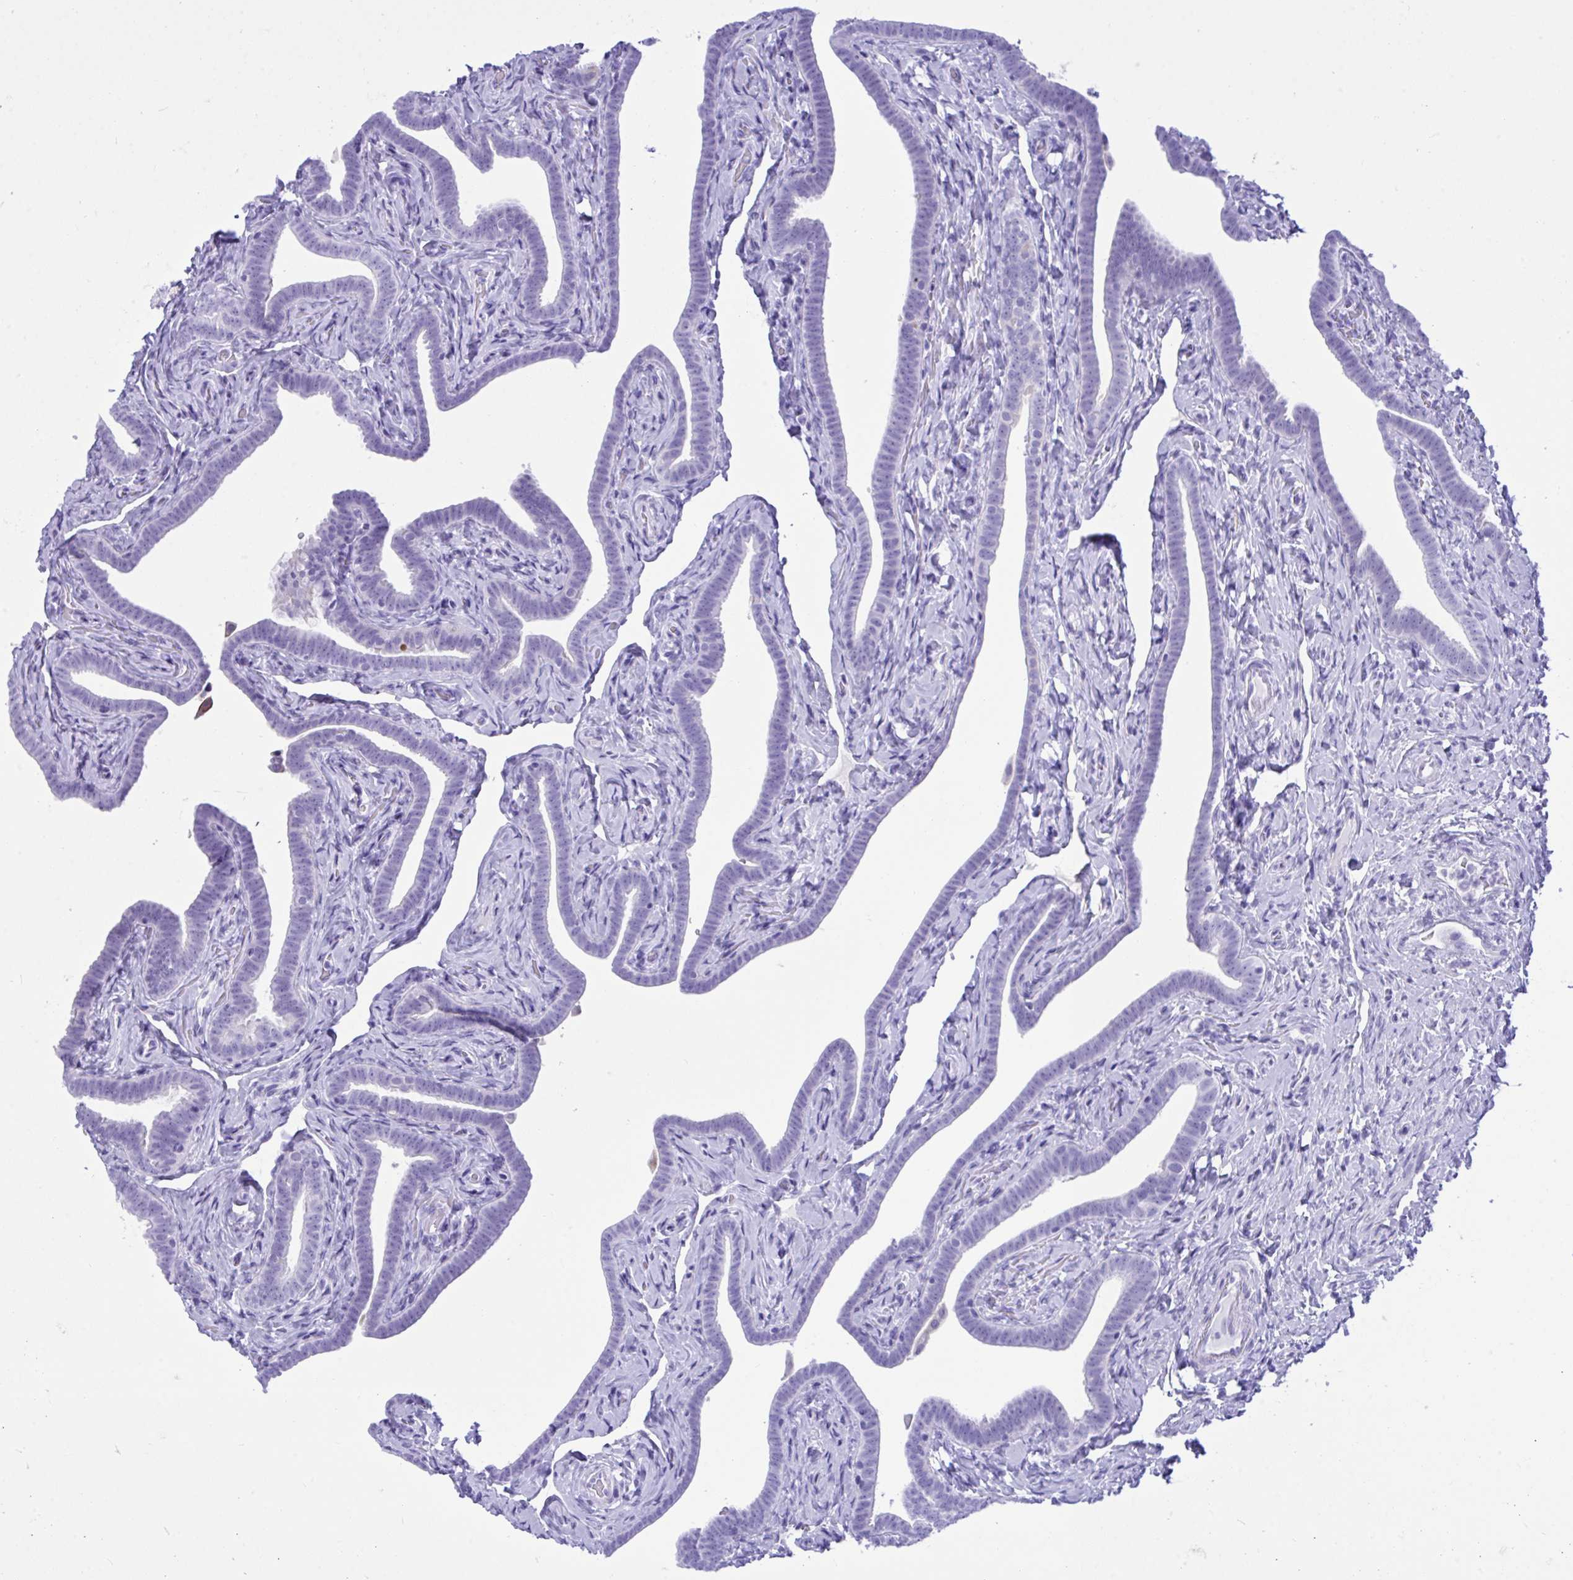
{"staining": {"intensity": "negative", "quantity": "none", "location": "none"}, "tissue": "fallopian tube", "cell_type": "Glandular cells", "image_type": "normal", "snomed": [{"axis": "morphology", "description": "Normal tissue, NOS"}, {"axis": "topography", "description": "Fallopian tube"}], "caption": "Glandular cells show no significant protein staining in unremarkable fallopian tube. (DAB (3,3'-diaminobenzidine) IHC, high magnification).", "gene": "BEX5", "patient": {"sex": "female", "age": 69}}